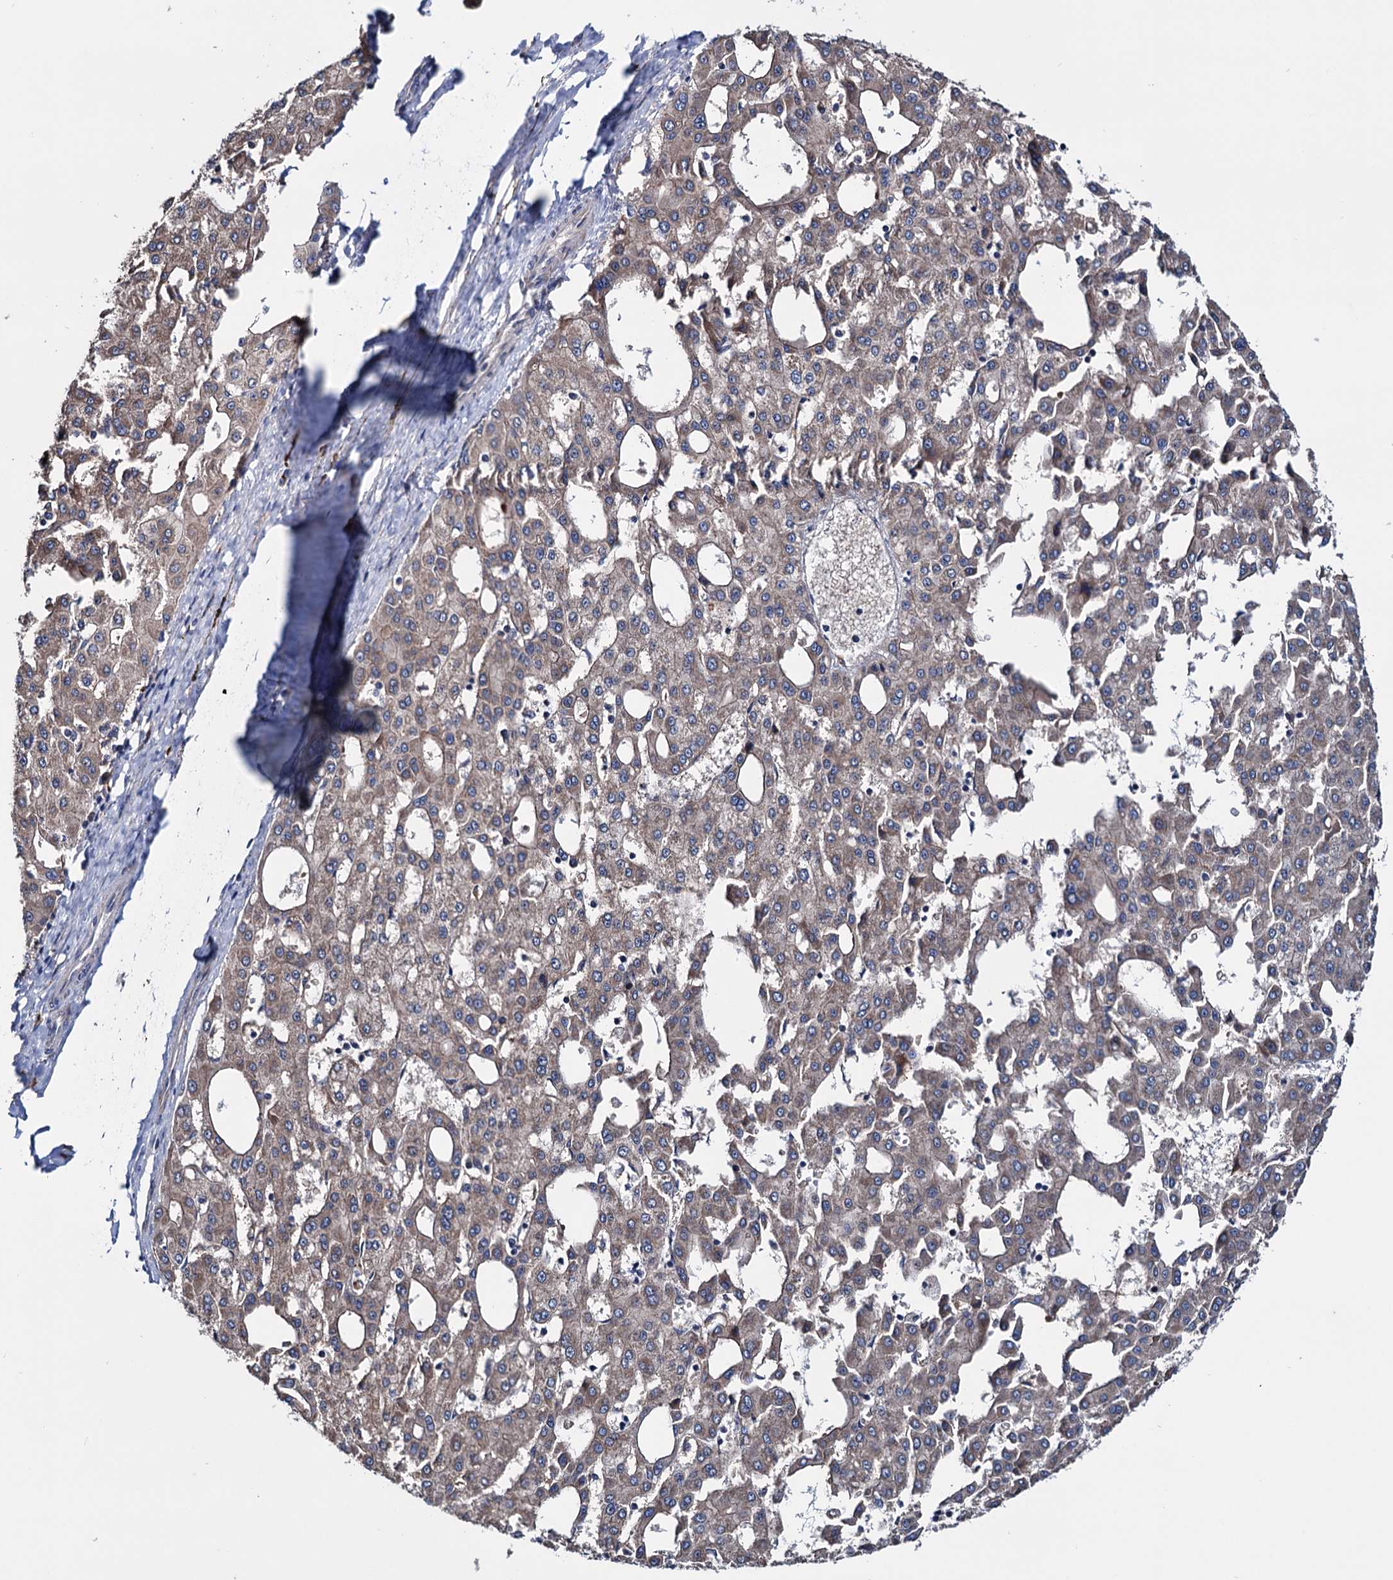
{"staining": {"intensity": "weak", "quantity": "25%-75%", "location": "cytoplasmic/membranous"}, "tissue": "liver cancer", "cell_type": "Tumor cells", "image_type": "cancer", "snomed": [{"axis": "morphology", "description": "Carcinoma, Hepatocellular, NOS"}, {"axis": "topography", "description": "Liver"}], "caption": "Tumor cells reveal weak cytoplasmic/membranous positivity in about 25%-75% of cells in liver hepatocellular carcinoma. The protein is stained brown, and the nuclei are stained in blue (DAB IHC with brightfield microscopy, high magnification).", "gene": "EYA4", "patient": {"sex": "male", "age": 47}}